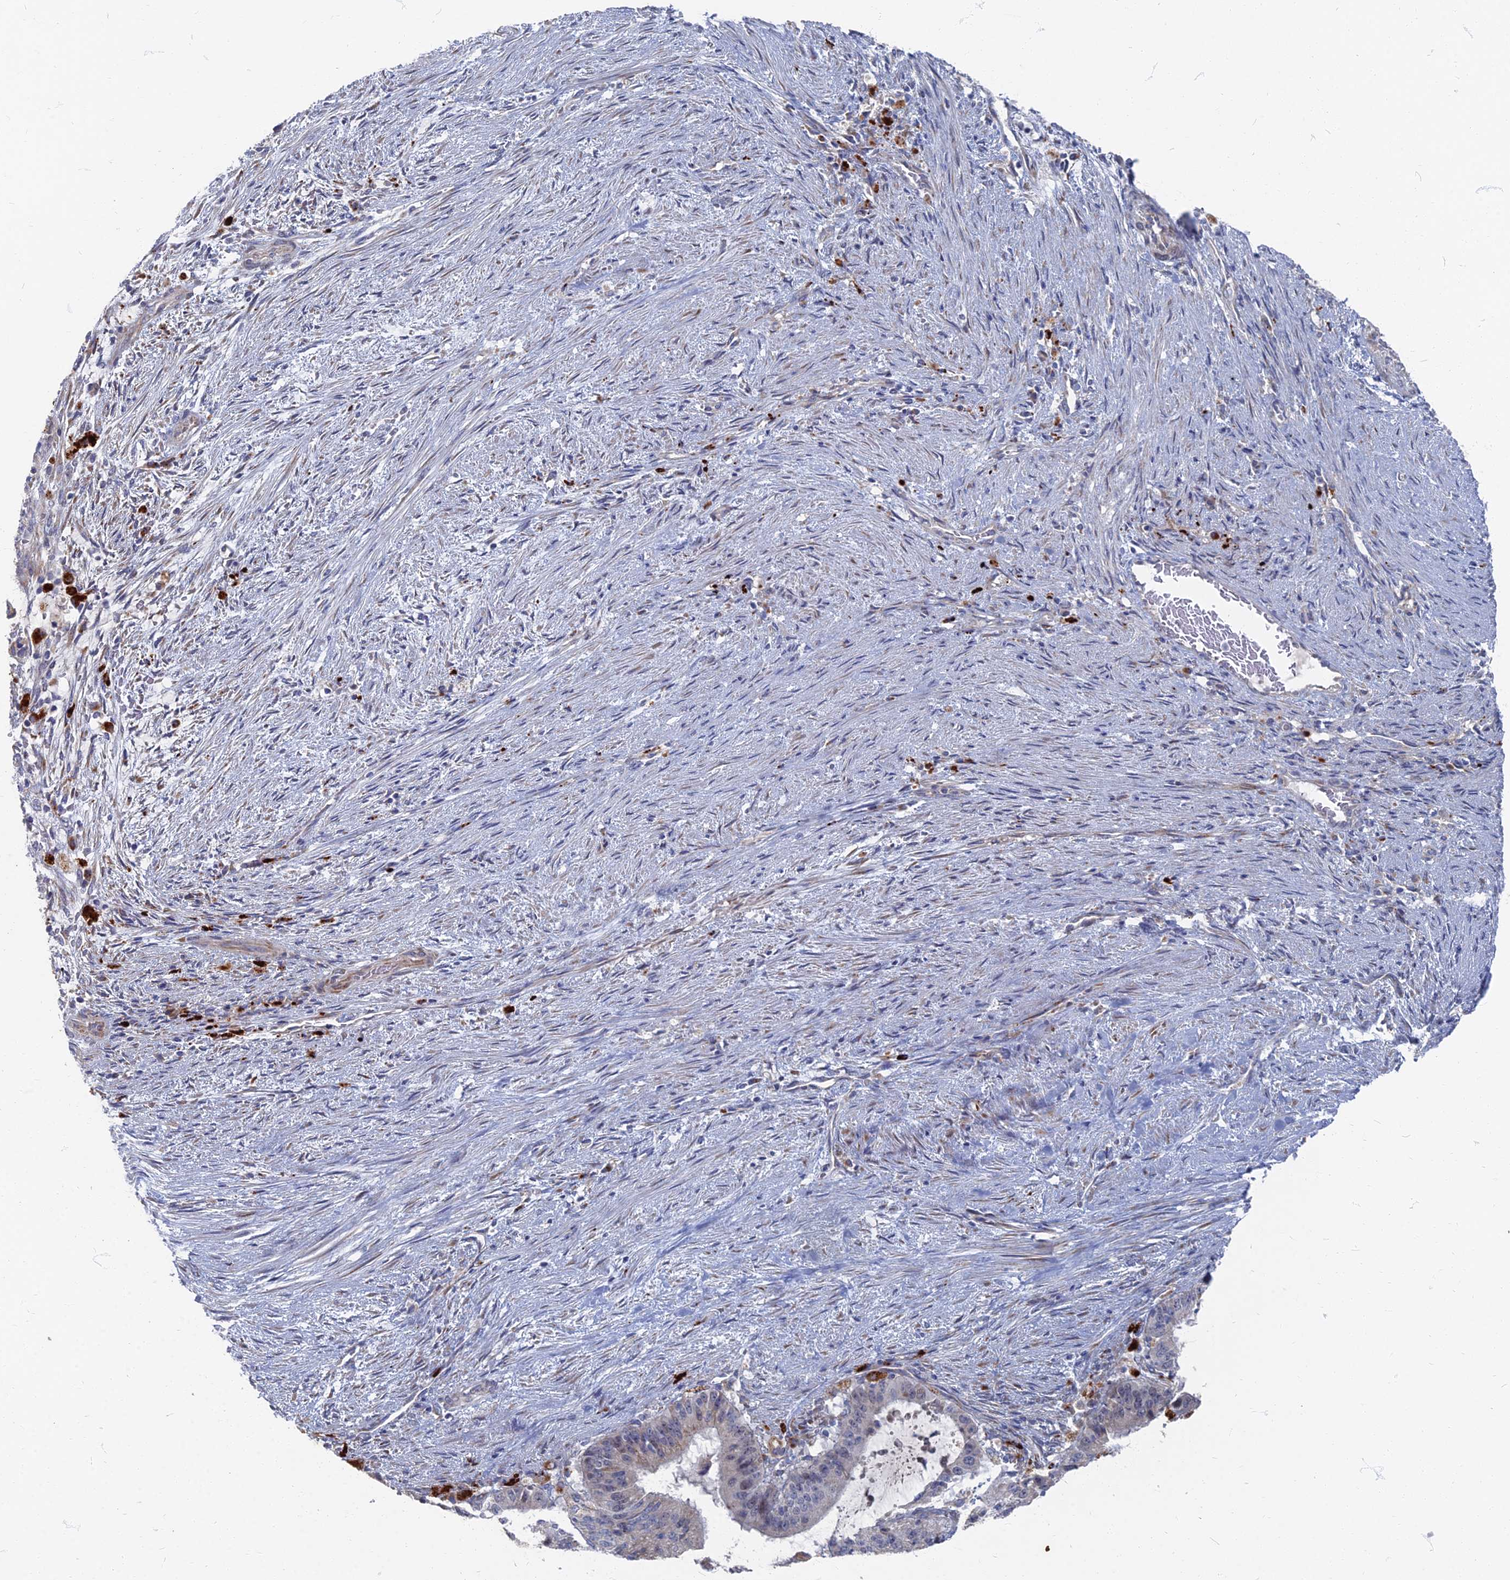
{"staining": {"intensity": "weak", "quantity": "<25%", "location": "cytoplasmic/membranous"}, "tissue": "liver cancer", "cell_type": "Tumor cells", "image_type": "cancer", "snomed": [{"axis": "morphology", "description": "Normal tissue, NOS"}, {"axis": "morphology", "description": "Cholangiocarcinoma"}, {"axis": "topography", "description": "Liver"}, {"axis": "topography", "description": "Peripheral nerve tissue"}], "caption": "A histopathology image of human liver cholangiocarcinoma is negative for staining in tumor cells.", "gene": "TMEM128", "patient": {"sex": "female", "age": 73}}